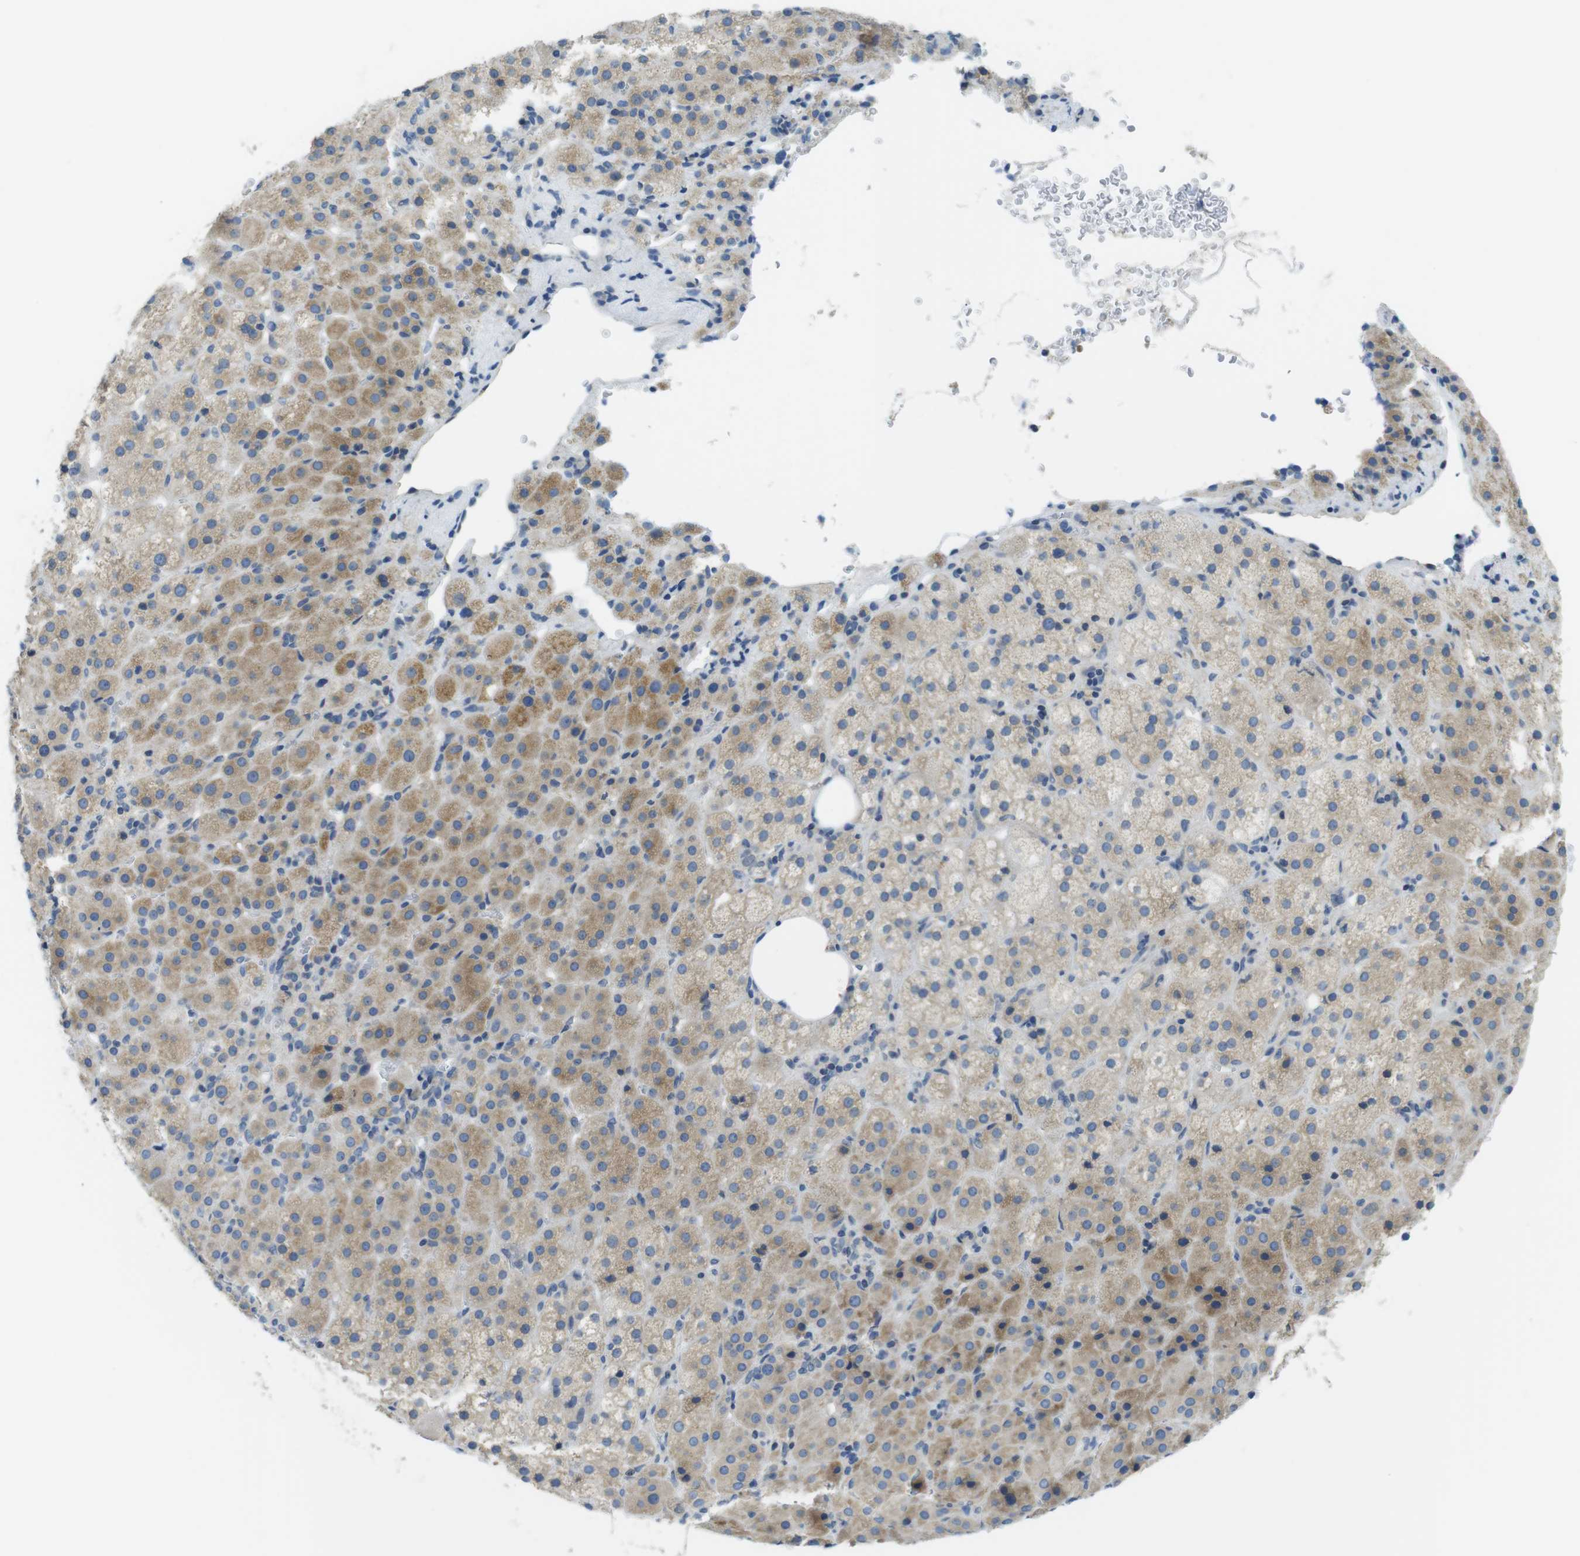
{"staining": {"intensity": "moderate", "quantity": ">75%", "location": "cytoplasmic/membranous"}, "tissue": "adrenal gland", "cell_type": "Glandular cells", "image_type": "normal", "snomed": [{"axis": "morphology", "description": "Normal tissue, NOS"}, {"axis": "topography", "description": "Adrenal gland"}], "caption": "The image exhibits a brown stain indicating the presence of a protein in the cytoplasmic/membranous of glandular cells in adrenal gland. The staining was performed using DAB to visualize the protein expression in brown, while the nuclei were stained in blue with hematoxylin (Magnification: 20x).", "gene": "CLPTM1L", "patient": {"sex": "female", "age": 57}}